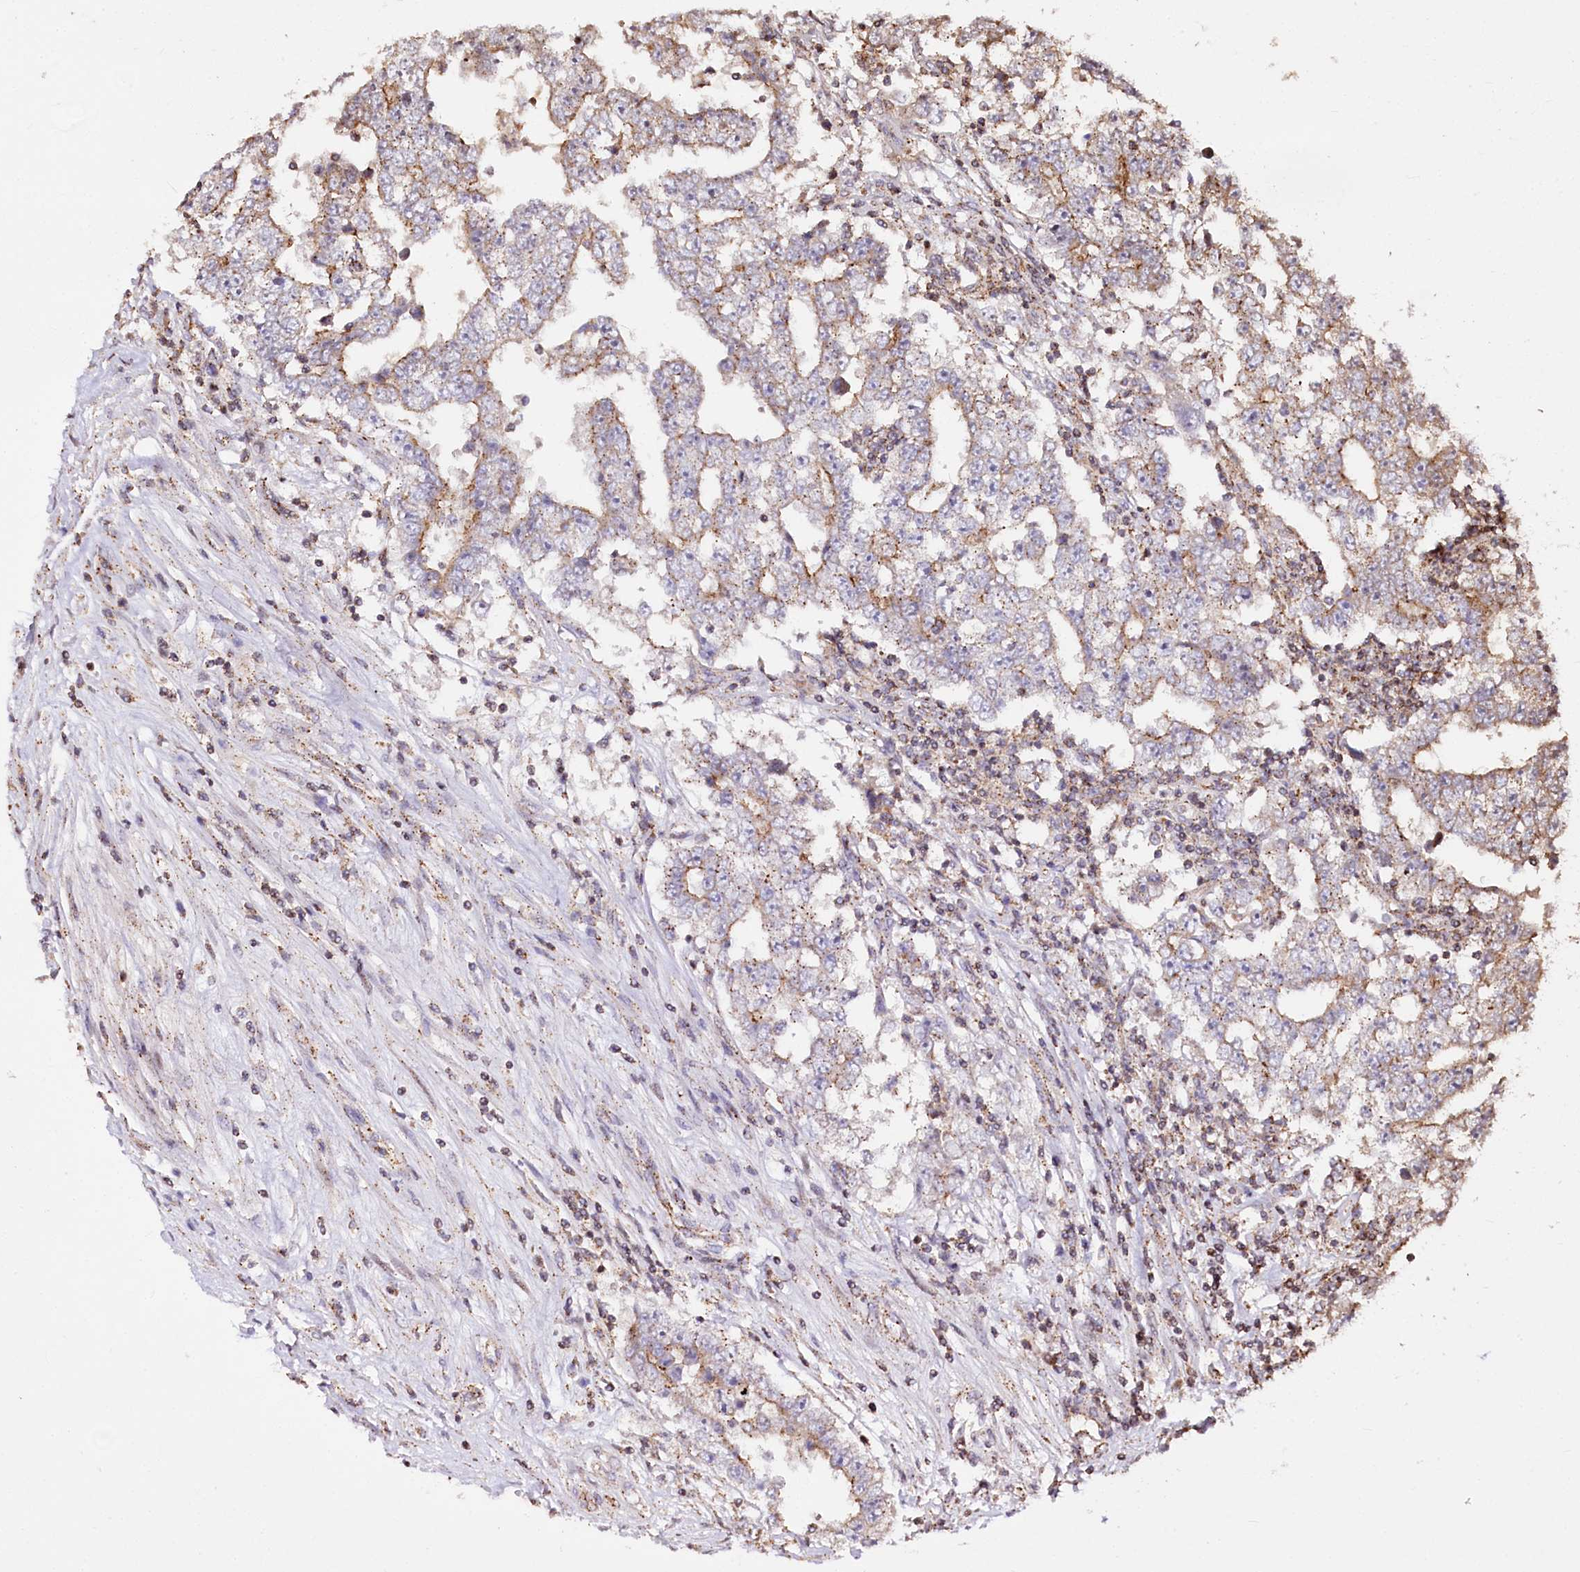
{"staining": {"intensity": "weak", "quantity": "25%-75%", "location": "cytoplasmic/membranous"}, "tissue": "testis cancer", "cell_type": "Tumor cells", "image_type": "cancer", "snomed": [{"axis": "morphology", "description": "Carcinoma, Embryonal, NOS"}, {"axis": "topography", "description": "Testis"}], "caption": "Protein expression analysis of human embryonal carcinoma (testis) reveals weak cytoplasmic/membranous expression in approximately 25%-75% of tumor cells. The protein is stained brown, and the nuclei are stained in blue (DAB (3,3'-diaminobenzidine) IHC with brightfield microscopy, high magnification).", "gene": "ZFYVE27", "patient": {"sex": "male", "age": 25}}